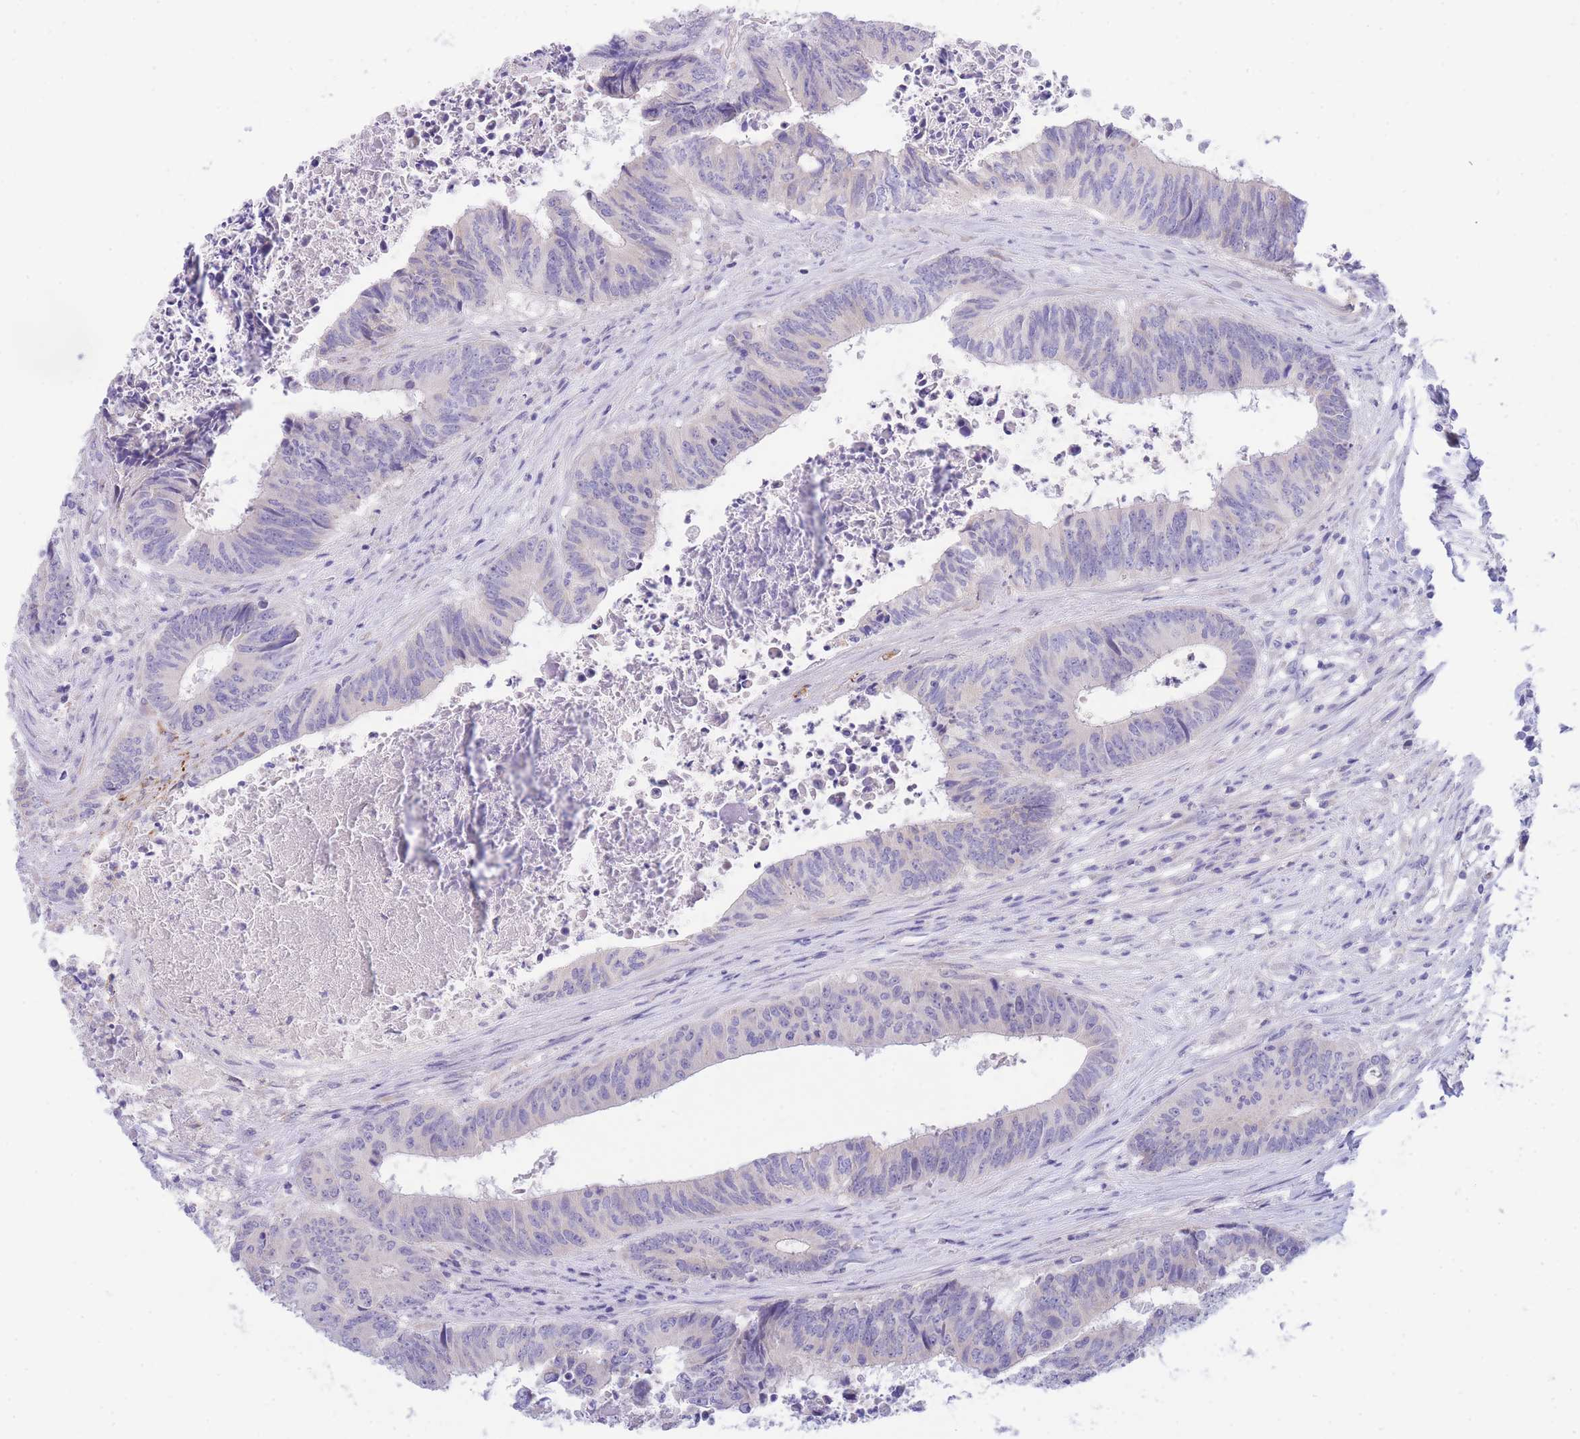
{"staining": {"intensity": "negative", "quantity": "none", "location": "none"}, "tissue": "colorectal cancer", "cell_type": "Tumor cells", "image_type": "cancer", "snomed": [{"axis": "morphology", "description": "Adenocarcinoma, NOS"}, {"axis": "topography", "description": "Rectum"}], "caption": "Immunohistochemistry (IHC) micrograph of neoplastic tissue: human adenocarcinoma (colorectal) stained with DAB (3,3'-diaminobenzidine) shows no significant protein staining in tumor cells.", "gene": "PCDHB3", "patient": {"sex": "male", "age": 72}}